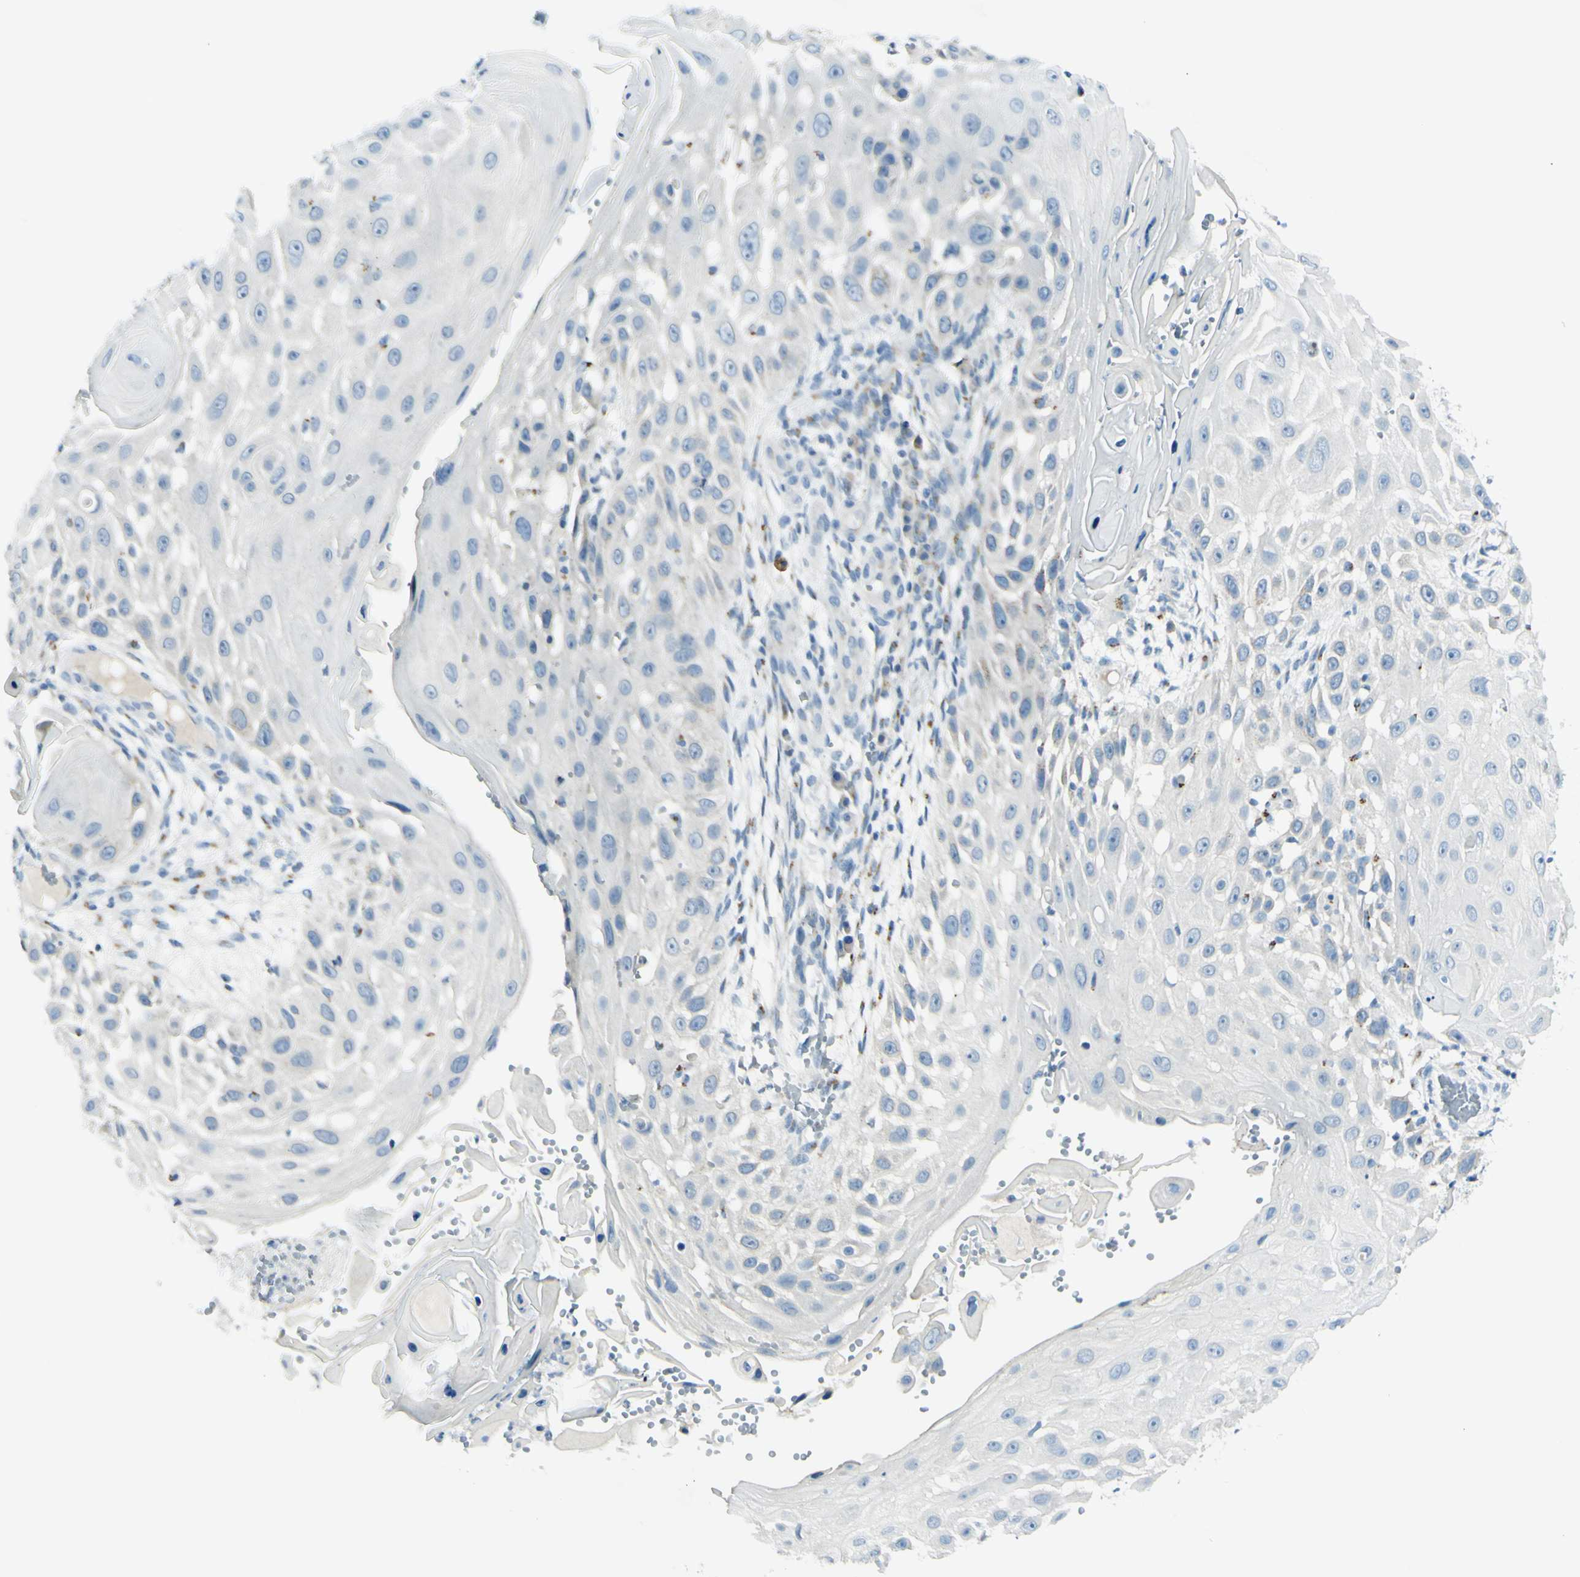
{"staining": {"intensity": "negative", "quantity": "none", "location": "none"}, "tissue": "skin cancer", "cell_type": "Tumor cells", "image_type": "cancer", "snomed": [{"axis": "morphology", "description": "Squamous cell carcinoma, NOS"}, {"axis": "topography", "description": "Skin"}], "caption": "This is an immunohistochemistry micrograph of human skin cancer. There is no positivity in tumor cells.", "gene": "B4GALT1", "patient": {"sex": "female", "age": 44}}